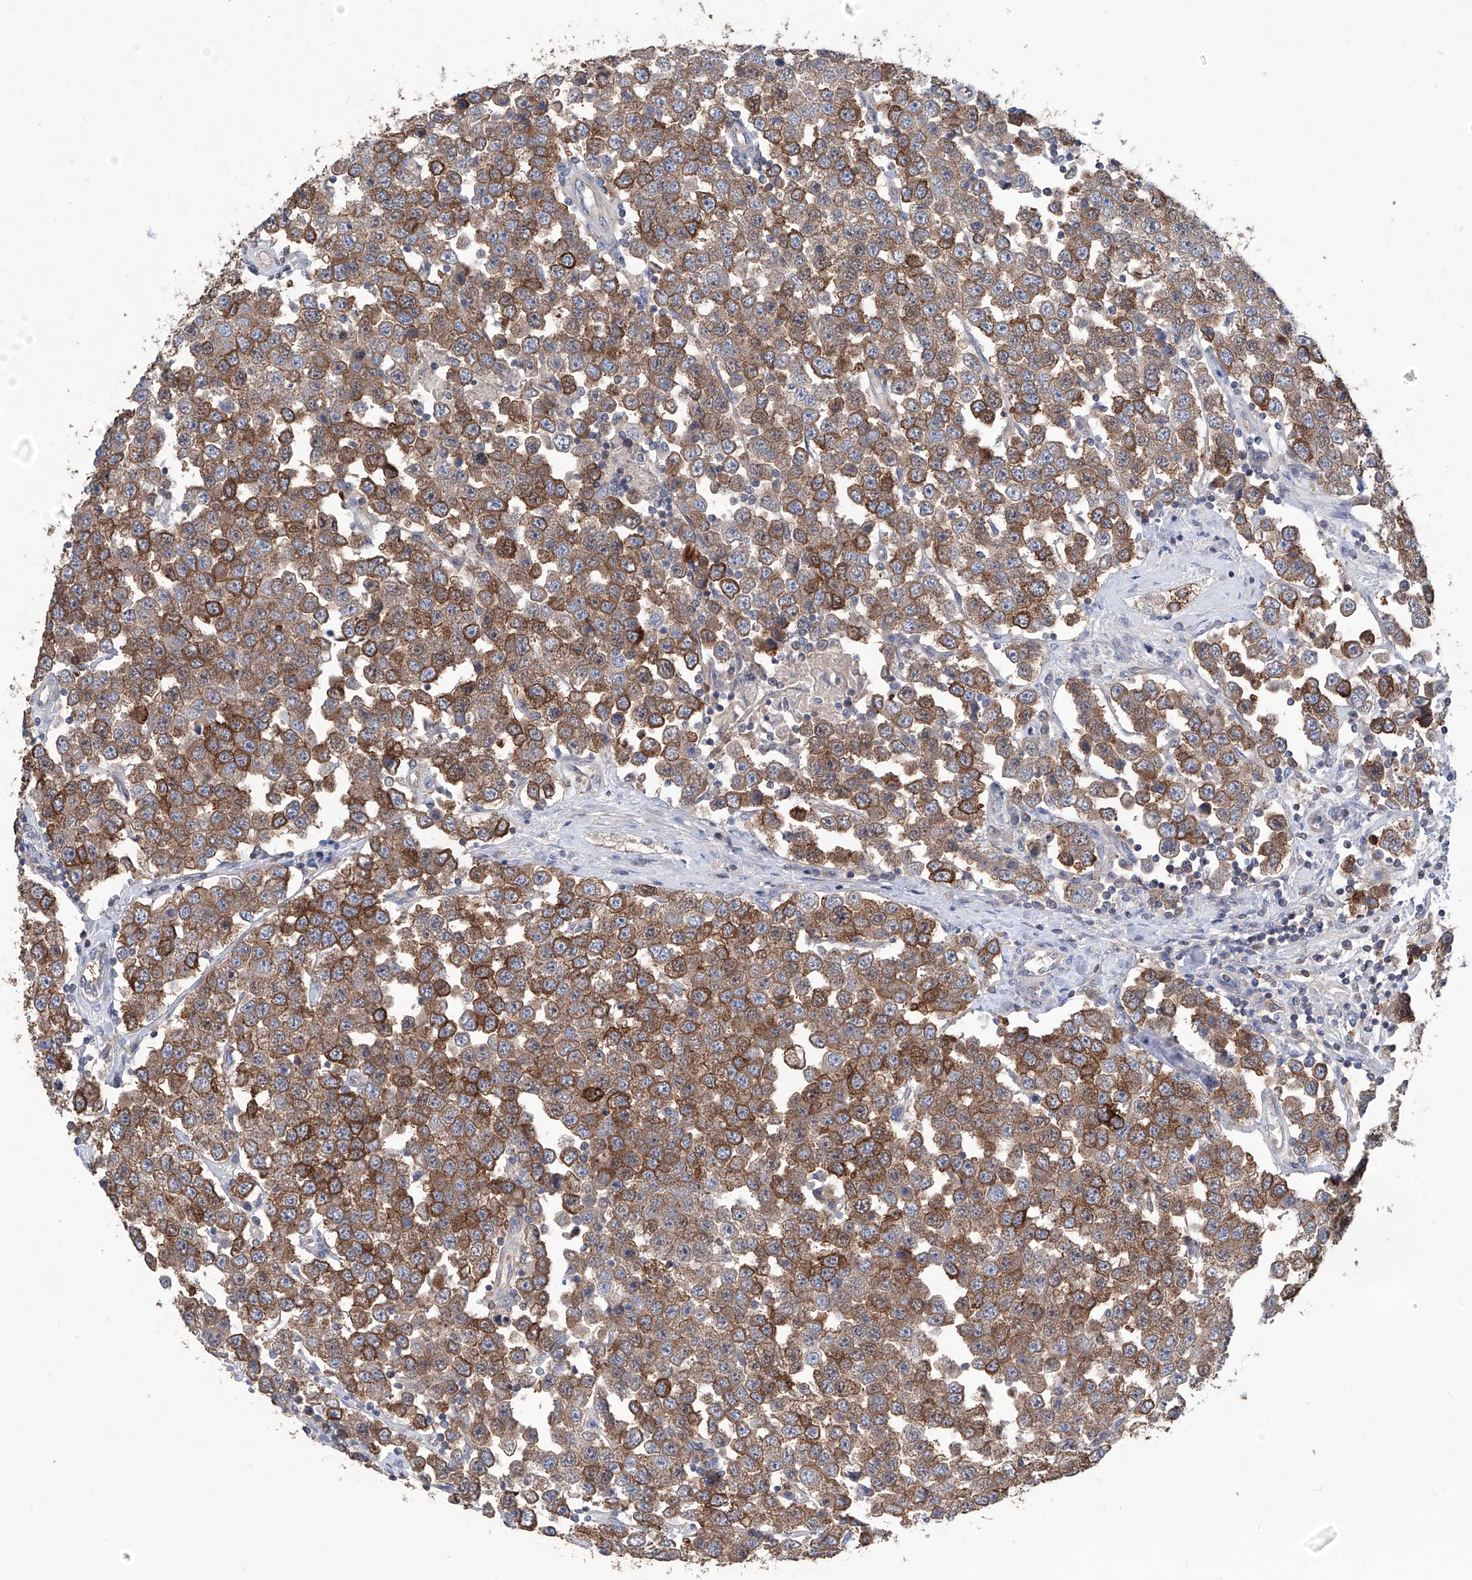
{"staining": {"intensity": "moderate", "quantity": ">75%", "location": "cytoplasmic/membranous"}, "tissue": "testis cancer", "cell_type": "Tumor cells", "image_type": "cancer", "snomed": [{"axis": "morphology", "description": "Seminoma, NOS"}, {"axis": "topography", "description": "Testis"}], "caption": "Tumor cells show moderate cytoplasmic/membranous positivity in about >75% of cells in testis seminoma.", "gene": "NUDT17", "patient": {"sex": "male", "age": 28}}